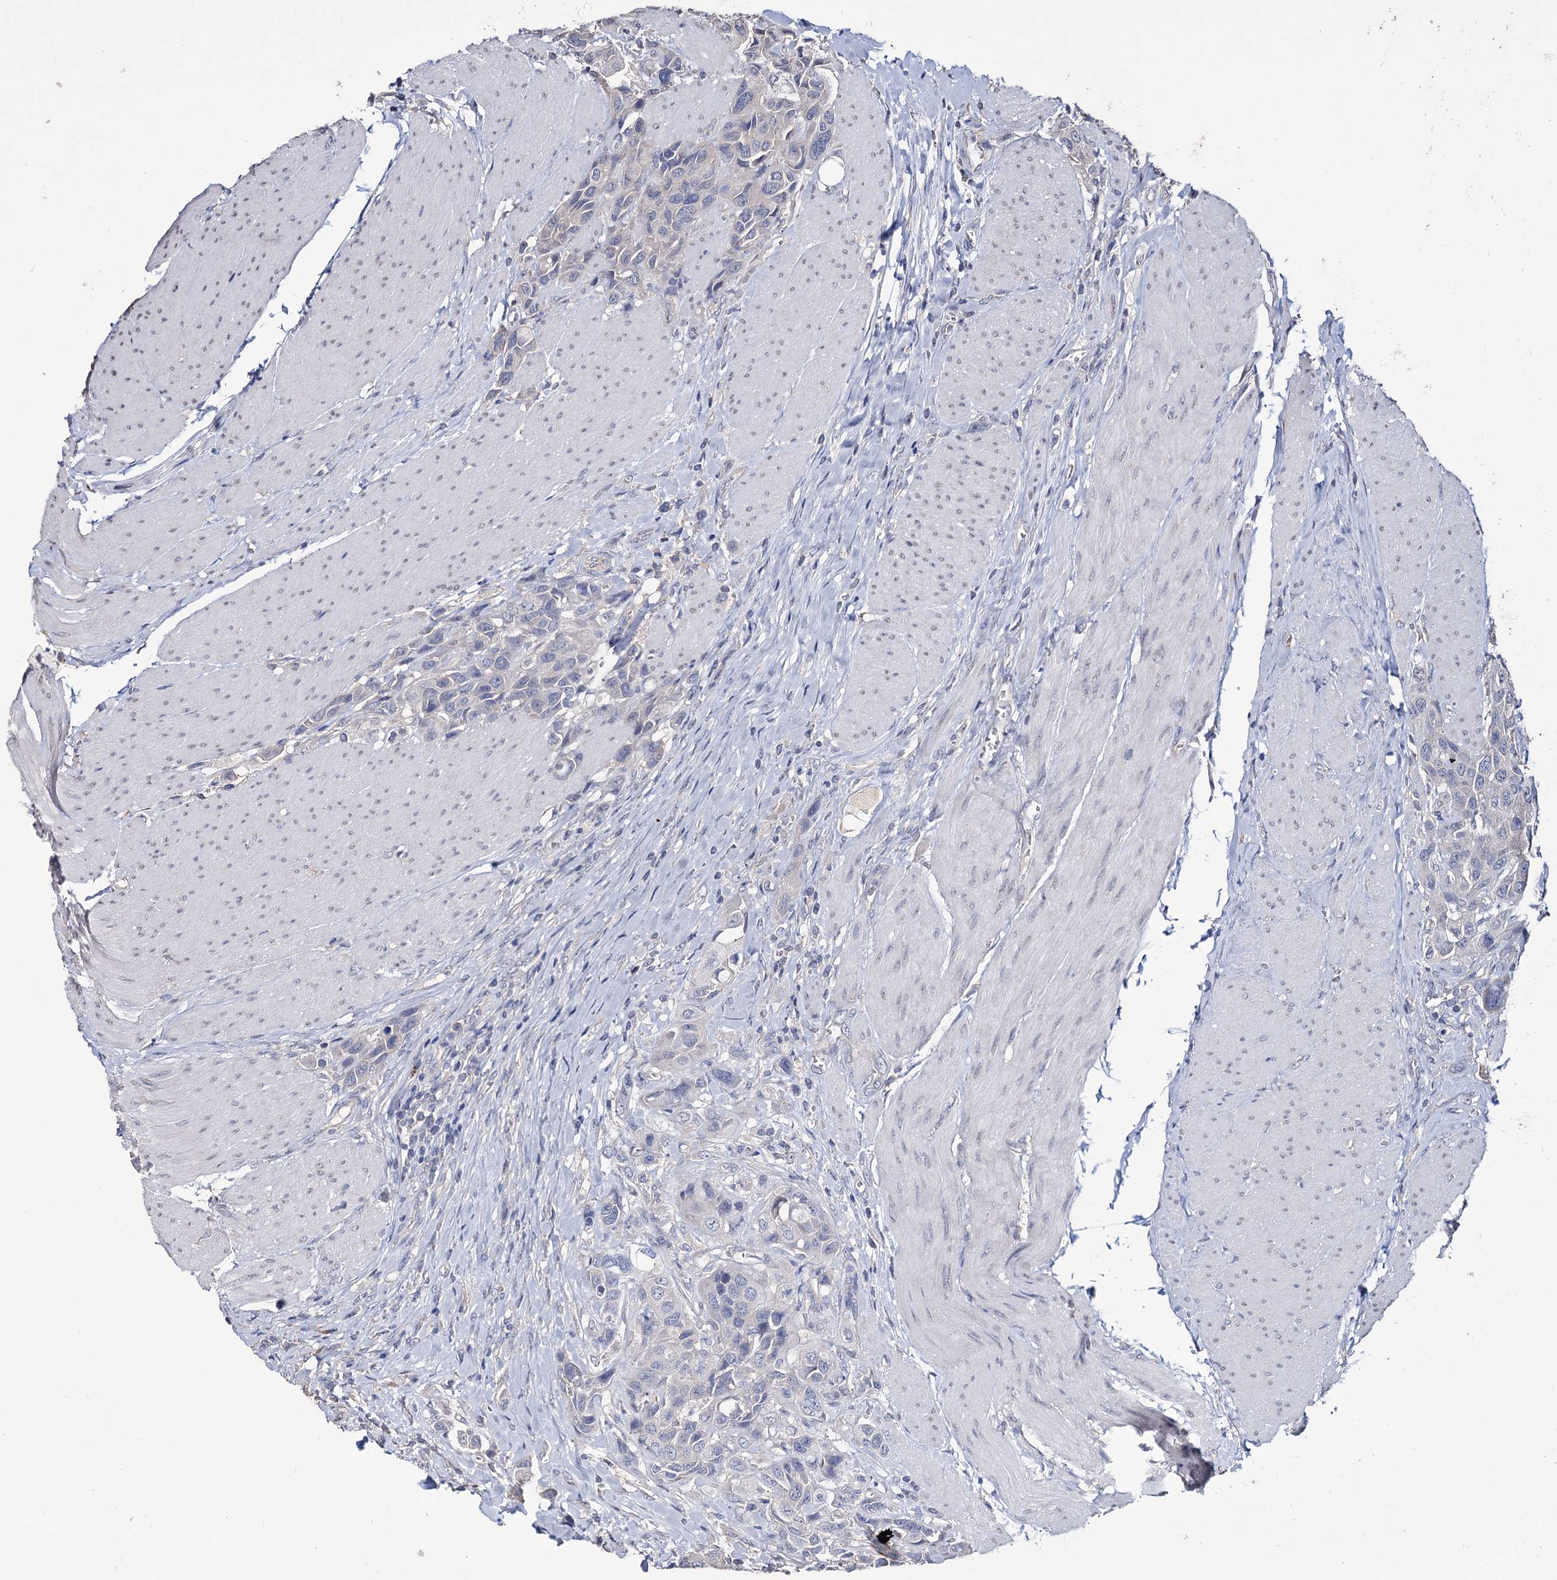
{"staining": {"intensity": "negative", "quantity": "none", "location": "none"}, "tissue": "urothelial cancer", "cell_type": "Tumor cells", "image_type": "cancer", "snomed": [{"axis": "morphology", "description": "Urothelial carcinoma, High grade"}, {"axis": "topography", "description": "Urinary bladder"}], "caption": "This is an immunohistochemistry image of human high-grade urothelial carcinoma. There is no expression in tumor cells.", "gene": "EPB41L5", "patient": {"sex": "male", "age": 50}}